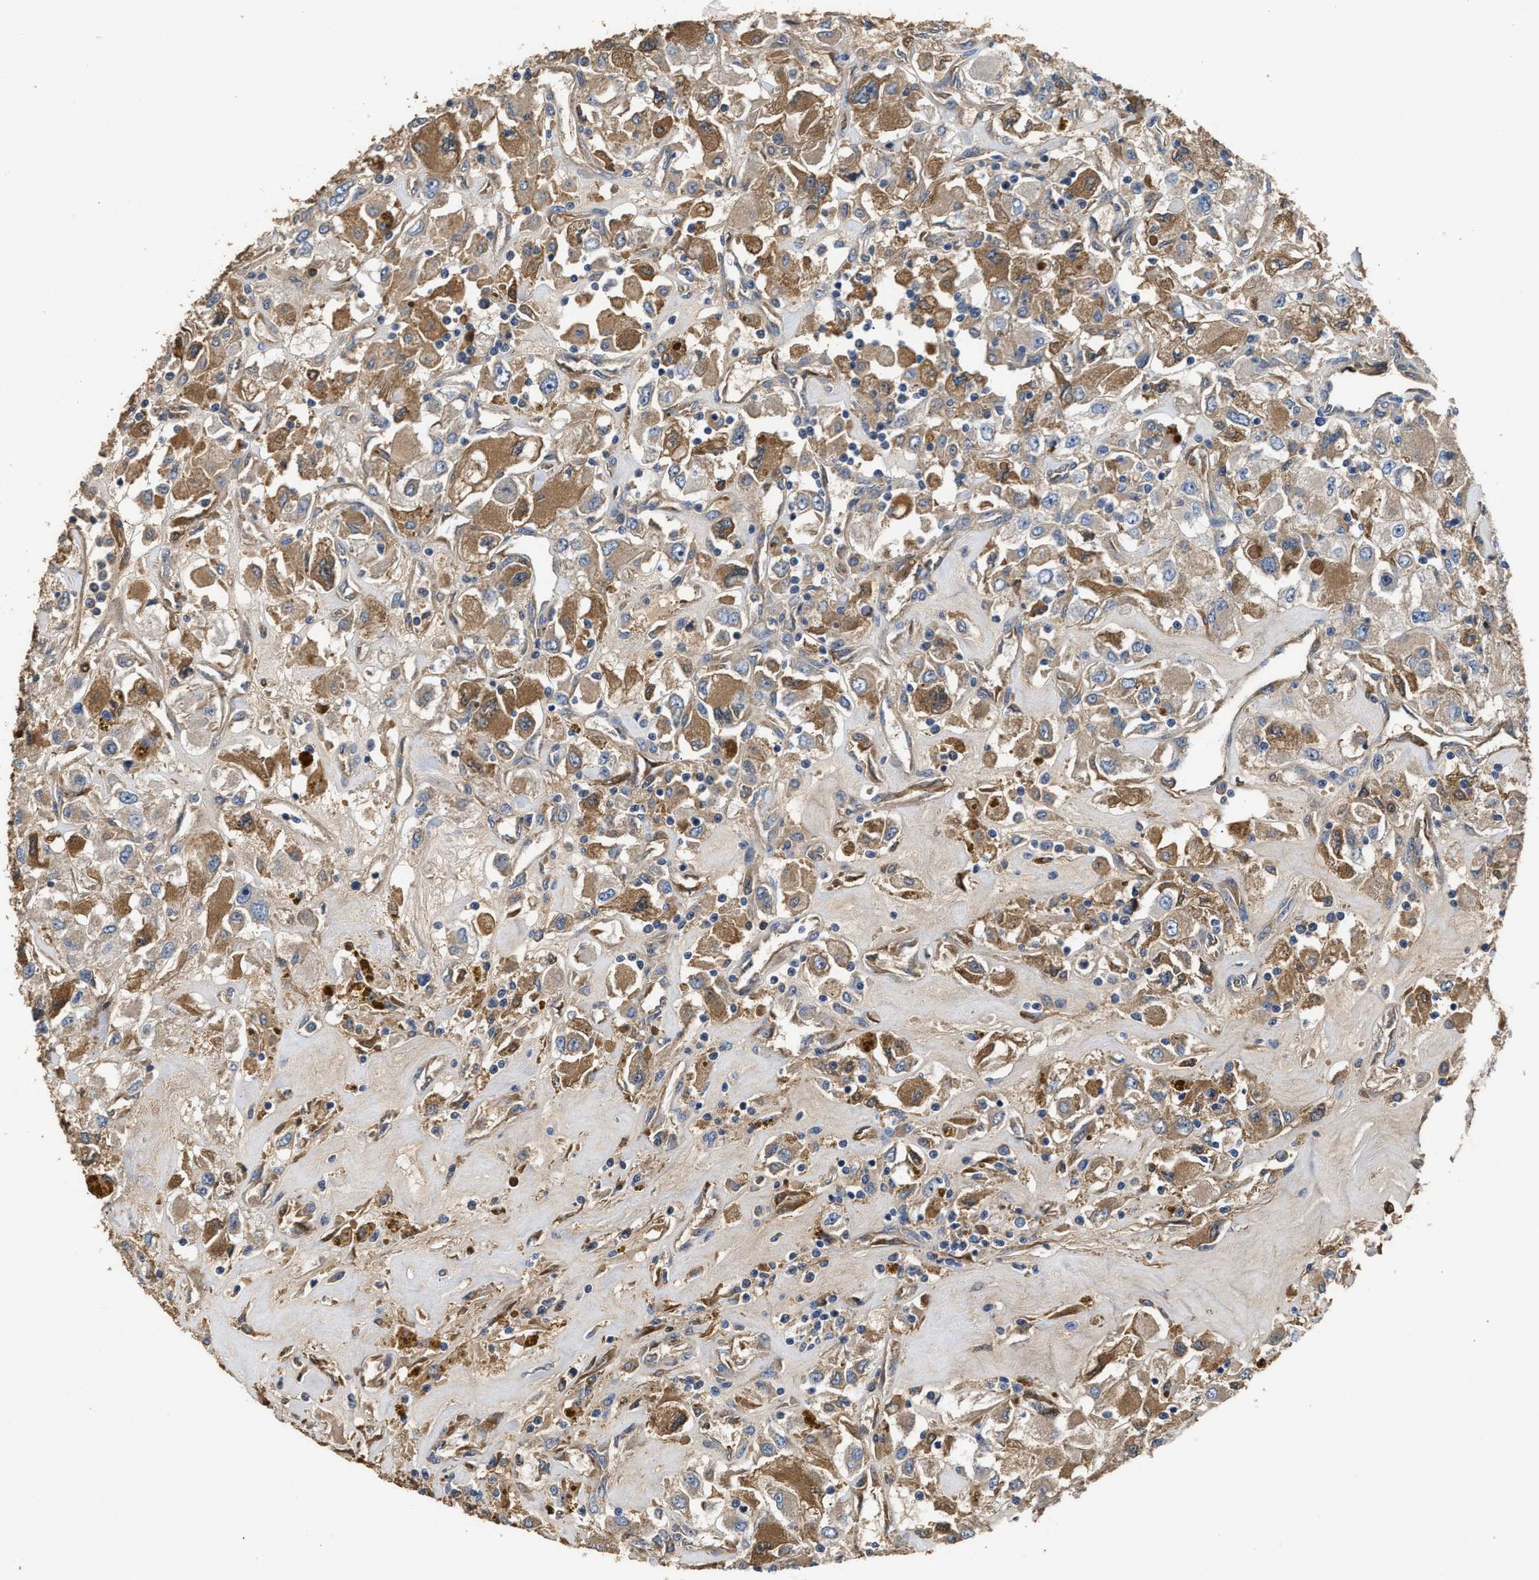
{"staining": {"intensity": "moderate", "quantity": ">75%", "location": "cytoplasmic/membranous"}, "tissue": "renal cancer", "cell_type": "Tumor cells", "image_type": "cancer", "snomed": [{"axis": "morphology", "description": "Adenocarcinoma, NOS"}, {"axis": "topography", "description": "Kidney"}], "caption": "About >75% of tumor cells in human adenocarcinoma (renal) exhibit moderate cytoplasmic/membranous protein positivity as visualized by brown immunohistochemical staining.", "gene": "C3", "patient": {"sex": "female", "age": 52}}